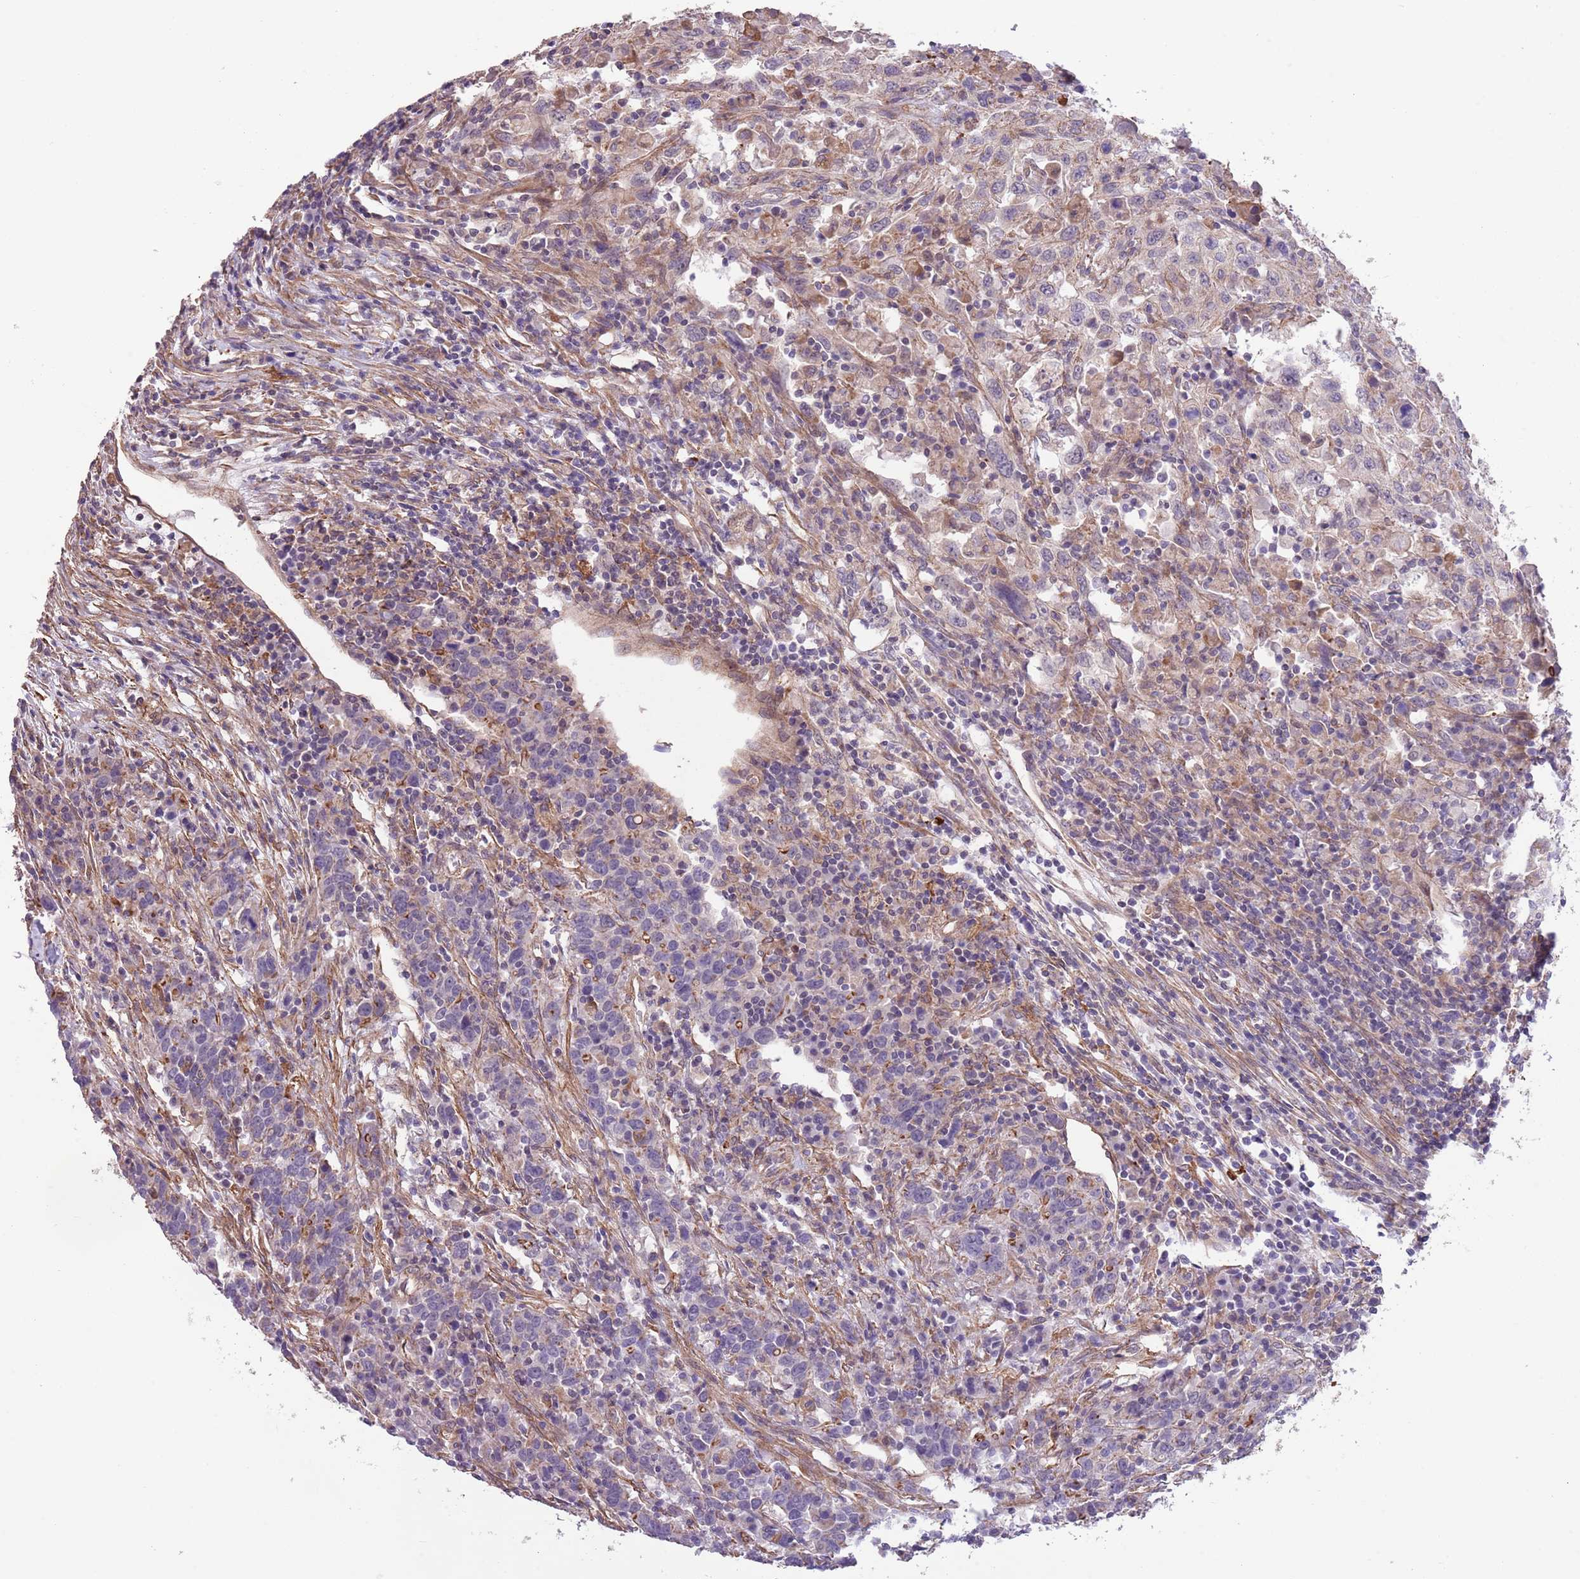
{"staining": {"intensity": "negative", "quantity": "none", "location": "none"}, "tissue": "urothelial cancer", "cell_type": "Tumor cells", "image_type": "cancer", "snomed": [{"axis": "morphology", "description": "Urothelial carcinoma, High grade"}, {"axis": "topography", "description": "Urinary bladder"}], "caption": "A photomicrograph of urothelial carcinoma (high-grade) stained for a protein reveals no brown staining in tumor cells.", "gene": "CREBZF", "patient": {"sex": "male", "age": 61}}